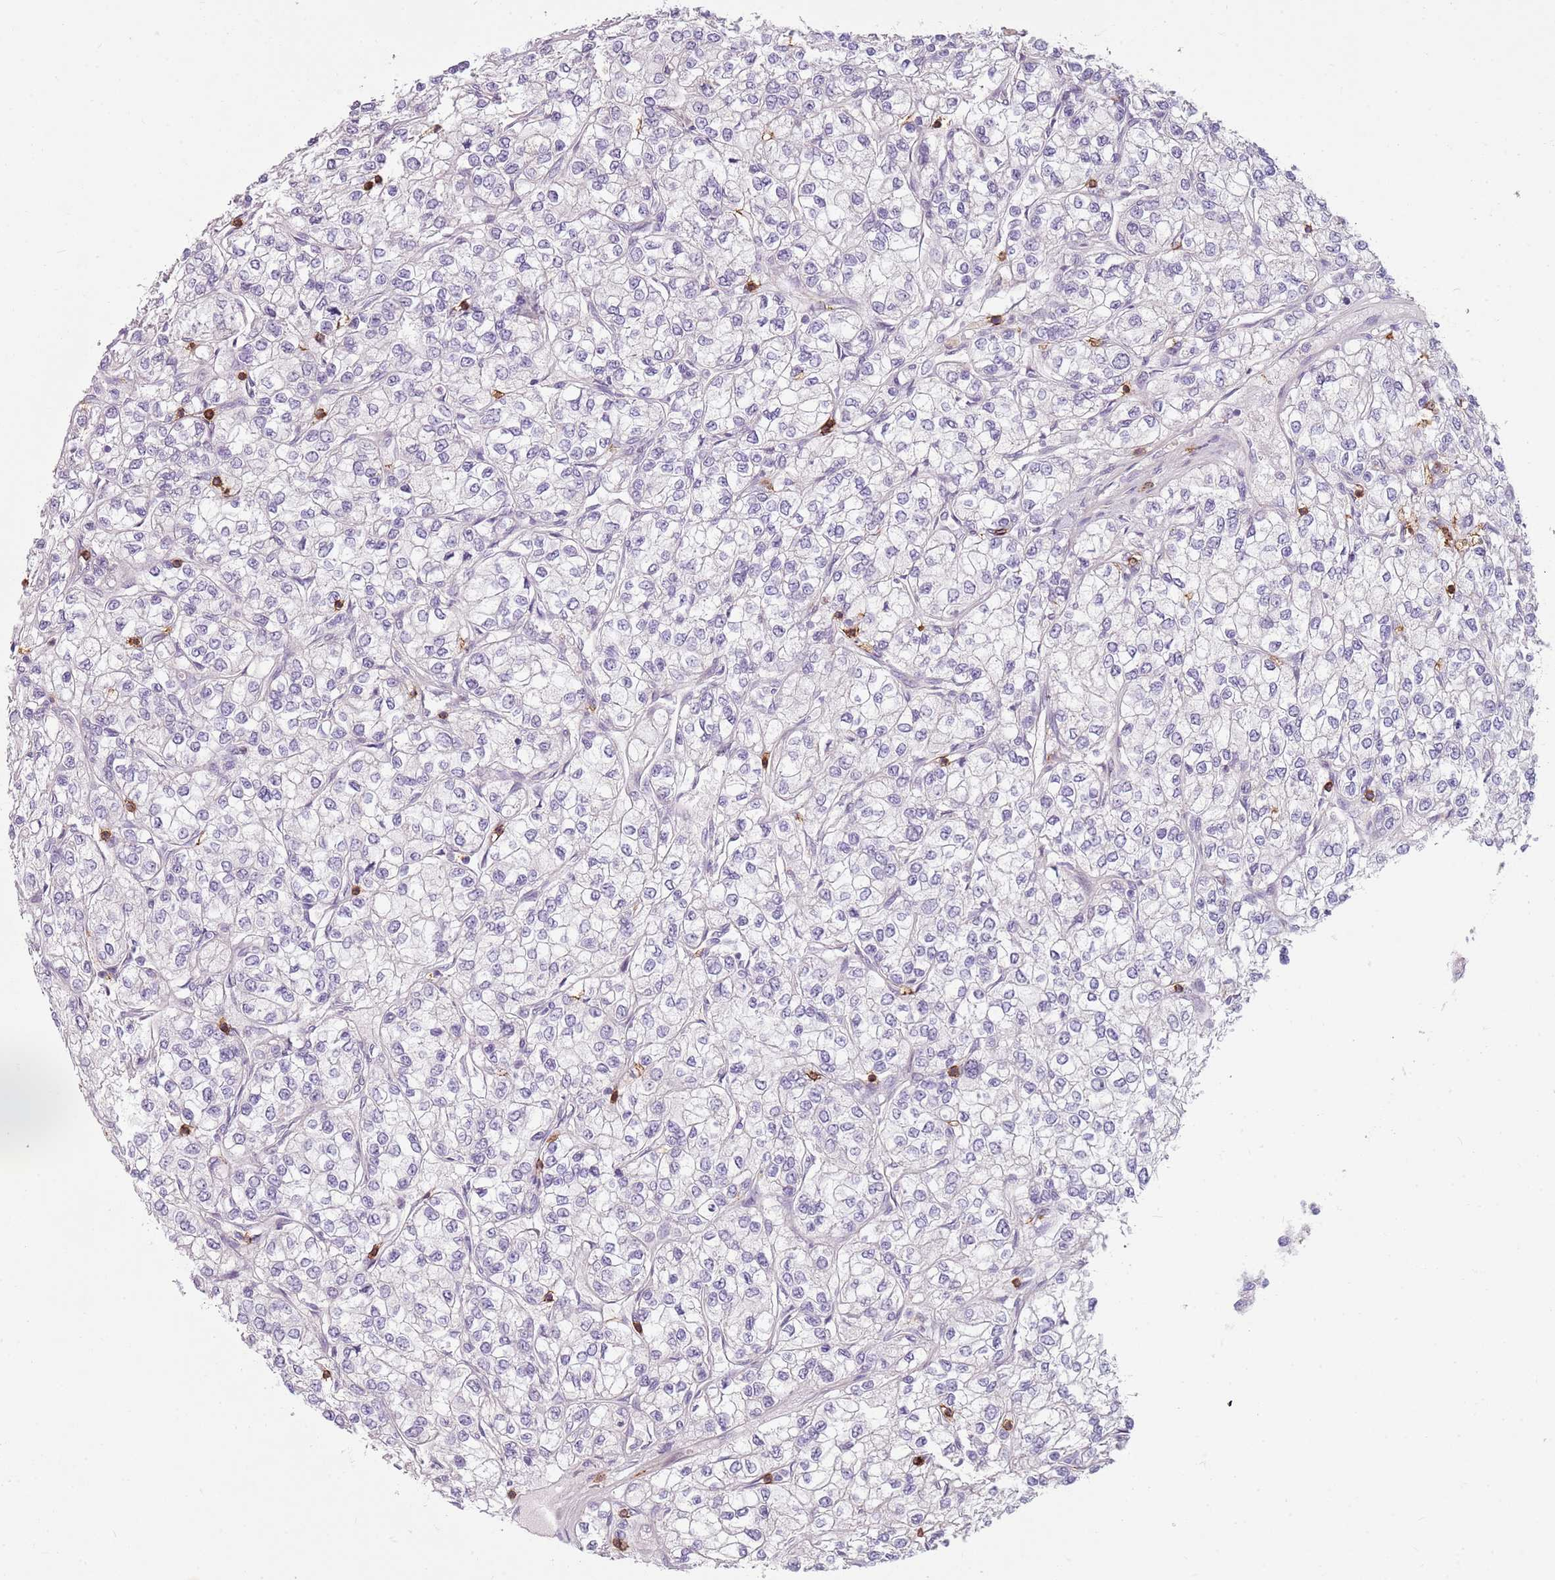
{"staining": {"intensity": "negative", "quantity": "none", "location": "none"}, "tissue": "renal cancer", "cell_type": "Tumor cells", "image_type": "cancer", "snomed": [{"axis": "morphology", "description": "Adenocarcinoma, NOS"}, {"axis": "topography", "description": "Kidney"}], "caption": "This is an IHC micrograph of human renal cancer (adenocarcinoma). There is no expression in tumor cells.", "gene": "ZNF583", "patient": {"sex": "male", "age": 80}}